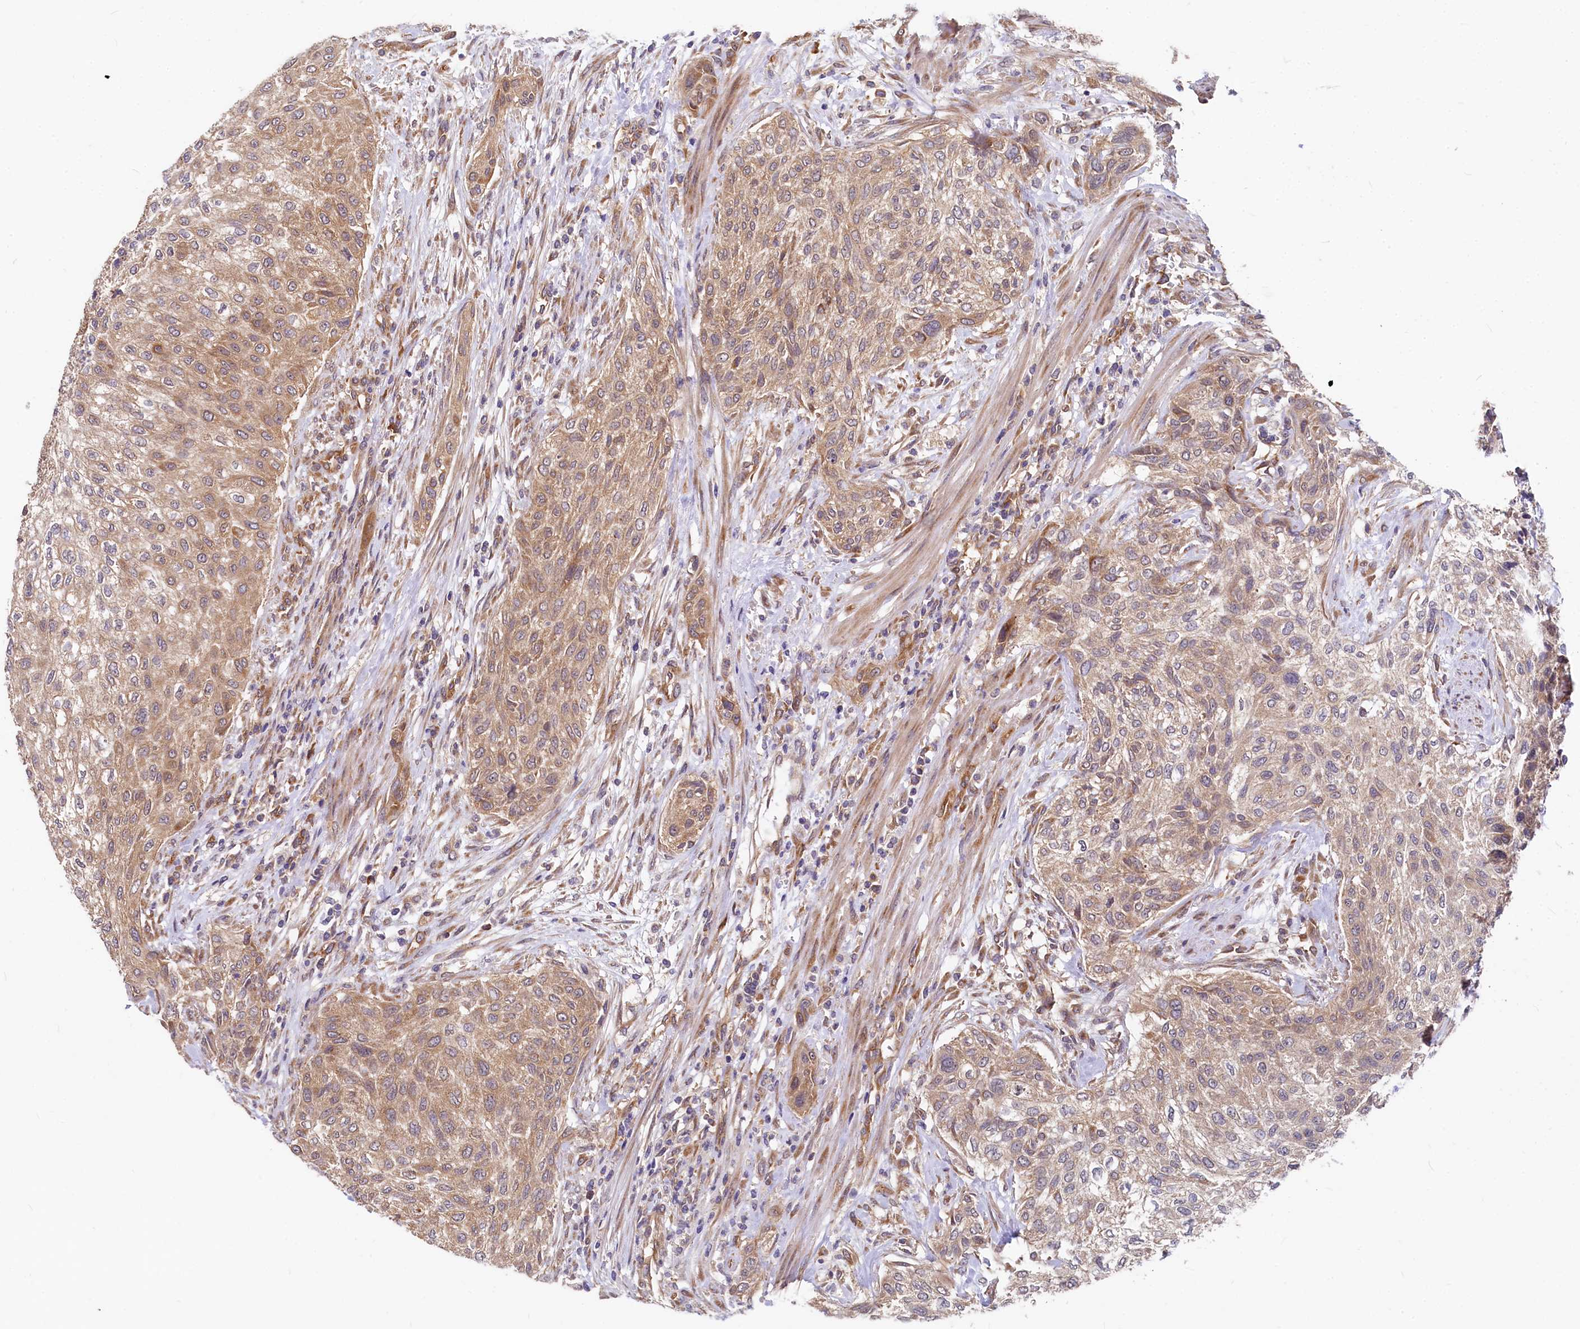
{"staining": {"intensity": "moderate", "quantity": ">75%", "location": "cytoplasmic/membranous"}, "tissue": "urothelial cancer", "cell_type": "Tumor cells", "image_type": "cancer", "snomed": [{"axis": "morphology", "description": "Normal tissue, NOS"}, {"axis": "morphology", "description": "Urothelial carcinoma, NOS"}, {"axis": "topography", "description": "Urinary bladder"}, {"axis": "topography", "description": "Peripheral nerve tissue"}], "caption": "The immunohistochemical stain highlights moderate cytoplasmic/membranous staining in tumor cells of transitional cell carcinoma tissue. (brown staining indicates protein expression, while blue staining denotes nuclei).", "gene": "EIF2B2", "patient": {"sex": "male", "age": 35}}